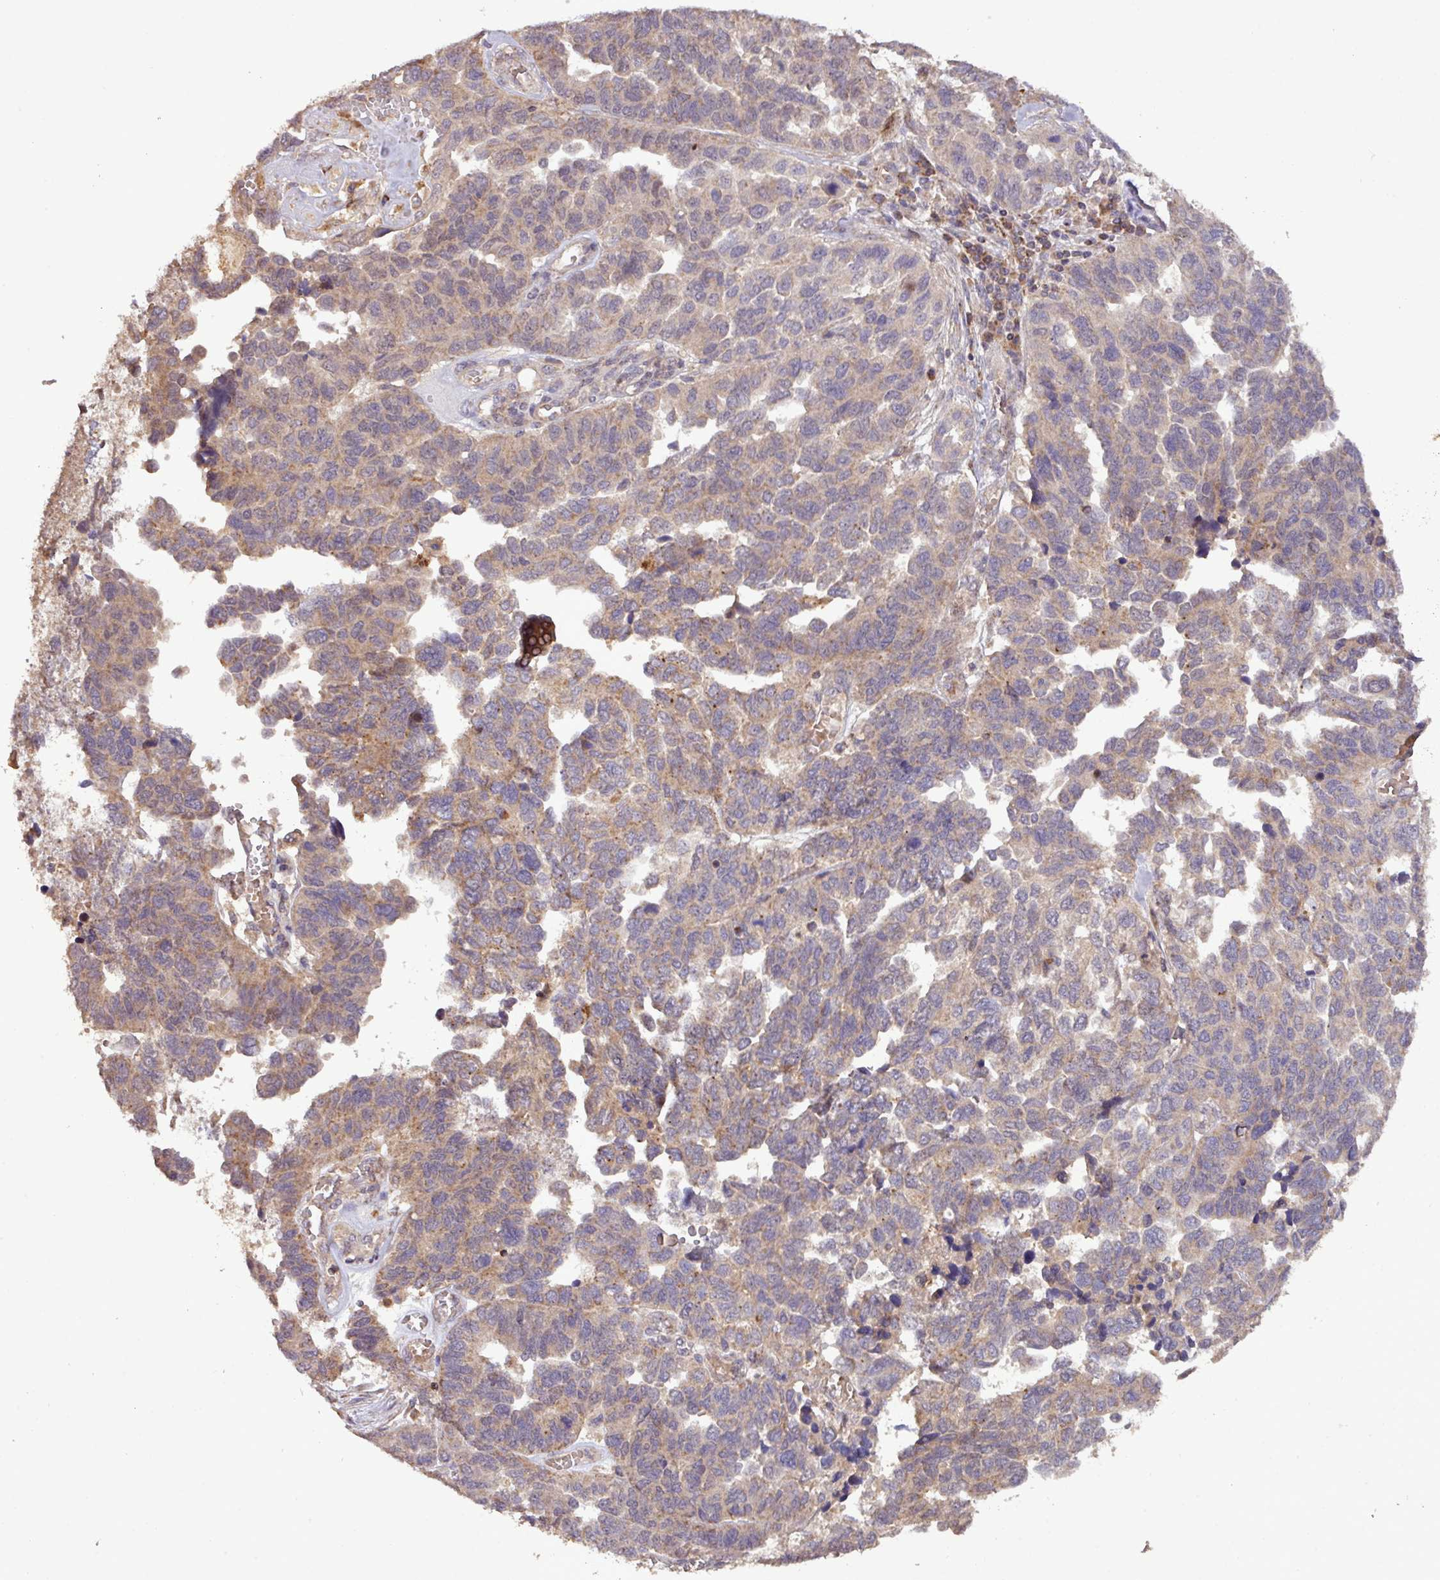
{"staining": {"intensity": "weak", "quantity": "25%-75%", "location": "cytoplasmic/membranous"}, "tissue": "ovarian cancer", "cell_type": "Tumor cells", "image_type": "cancer", "snomed": [{"axis": "morphology", "description": "Cystadenocarcinoma, serous, NOS"}, {"axis": "topography", "description": "Ovary"}], "caption": "The micrograph reveals immunohistochemical staining of ovarian cancer. There is weak cytoplasmic/membranous staining is identified in approximately 25%-75% of tumor cells.", "gene": "YPEL3", "patient": {"sex": "female", "age": 64}}